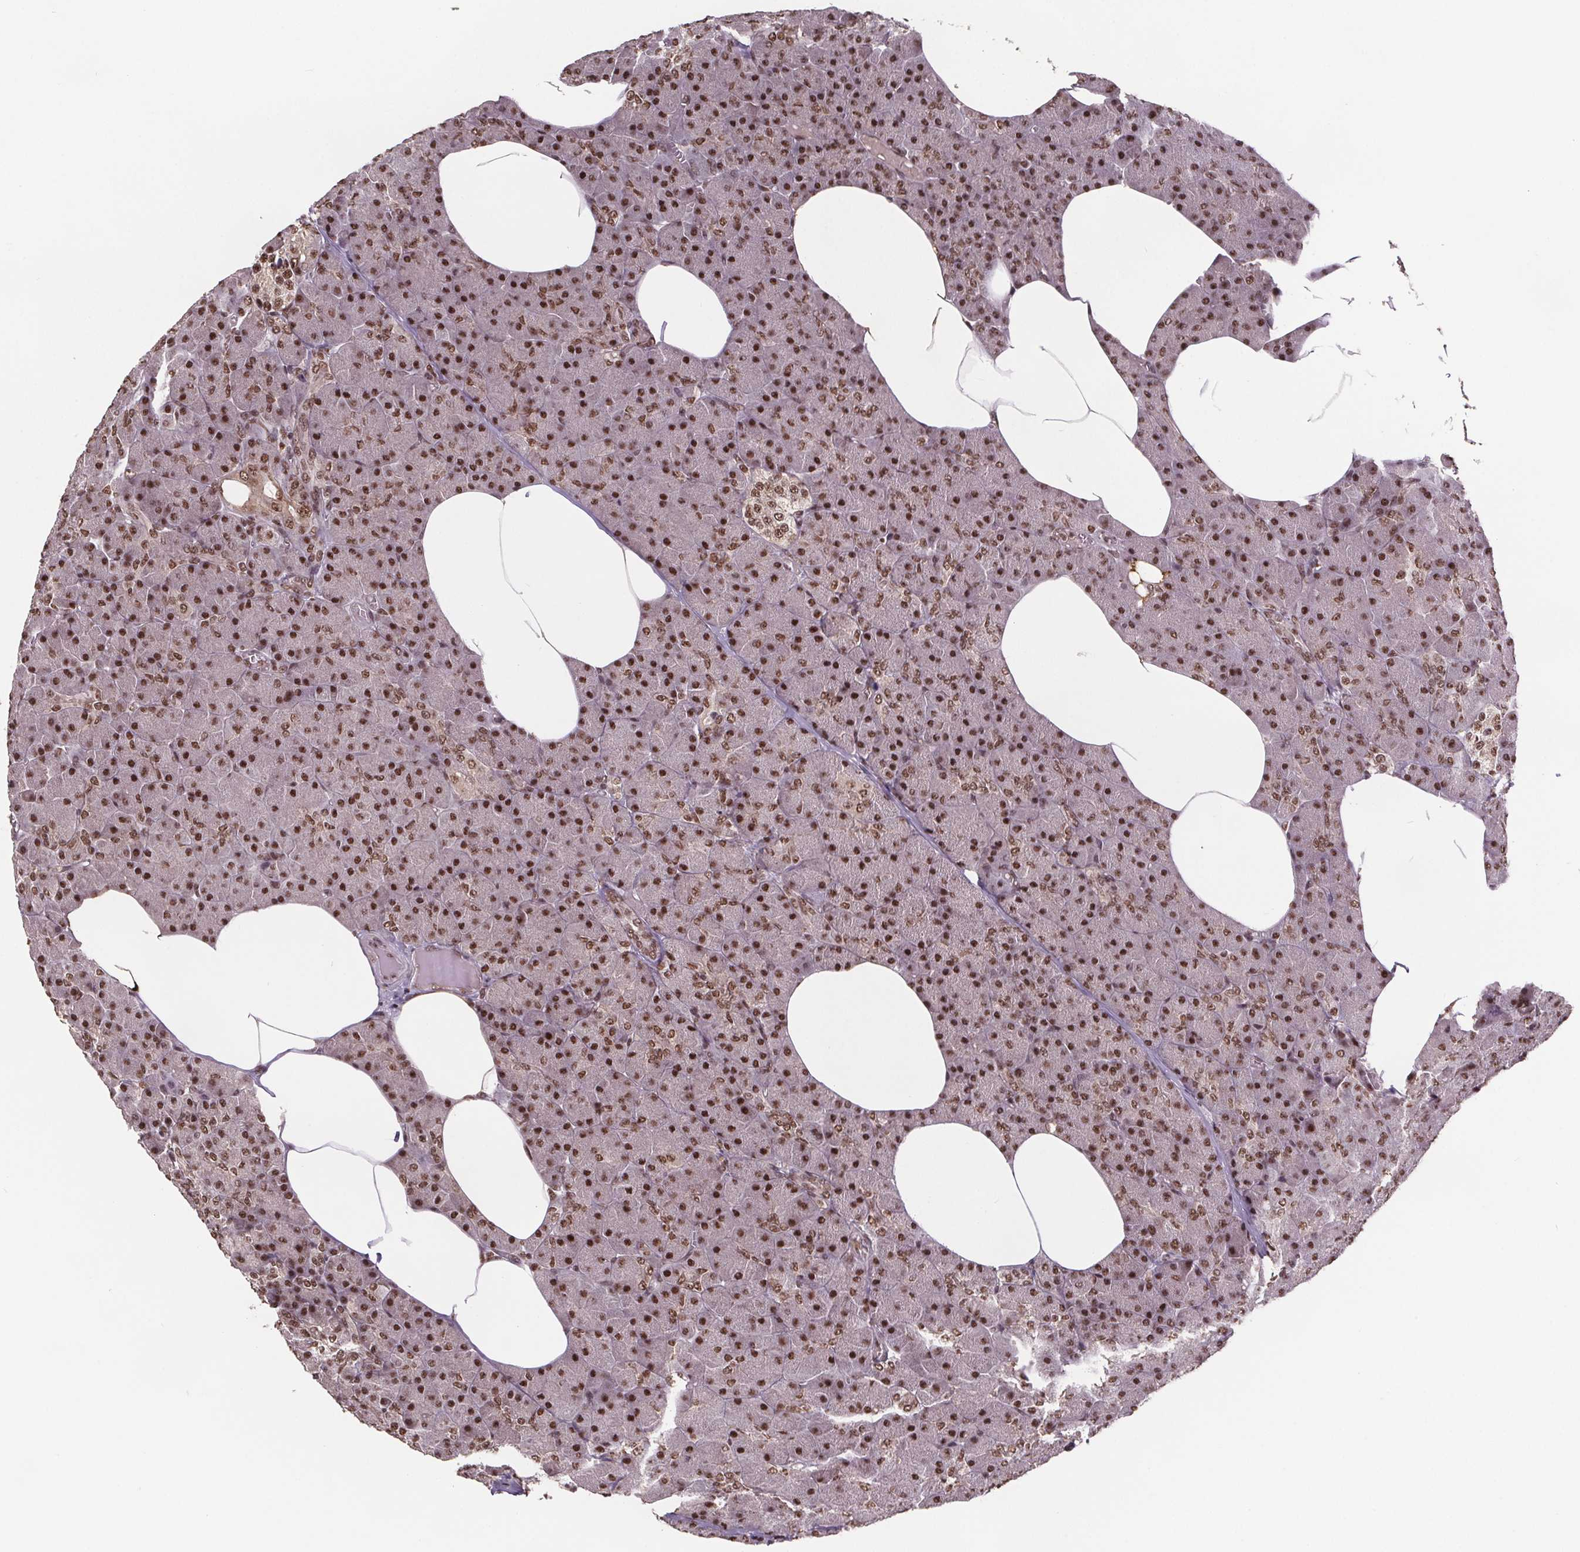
{"staining": {"intensity": "moderate", "quantity": ">75%", "location": "nuclear"}, "tissue": "pancreas", "cell_type": "Exocrine glandular cells", "image_type": "normal", "snomed": [{"axis": "morphology", "description": "Normal tissue, NOS"}, {"axis": "topography", "description": "Pancreas"}], "caption": "This image exhibits immunohistochemistry staining of unremarkable human pancreas, with medium moderate nuclear expression in about >75% of exocrine glandular cells.", "gene": "JARID2", "patient": {"sex": "female", "age": 45}}